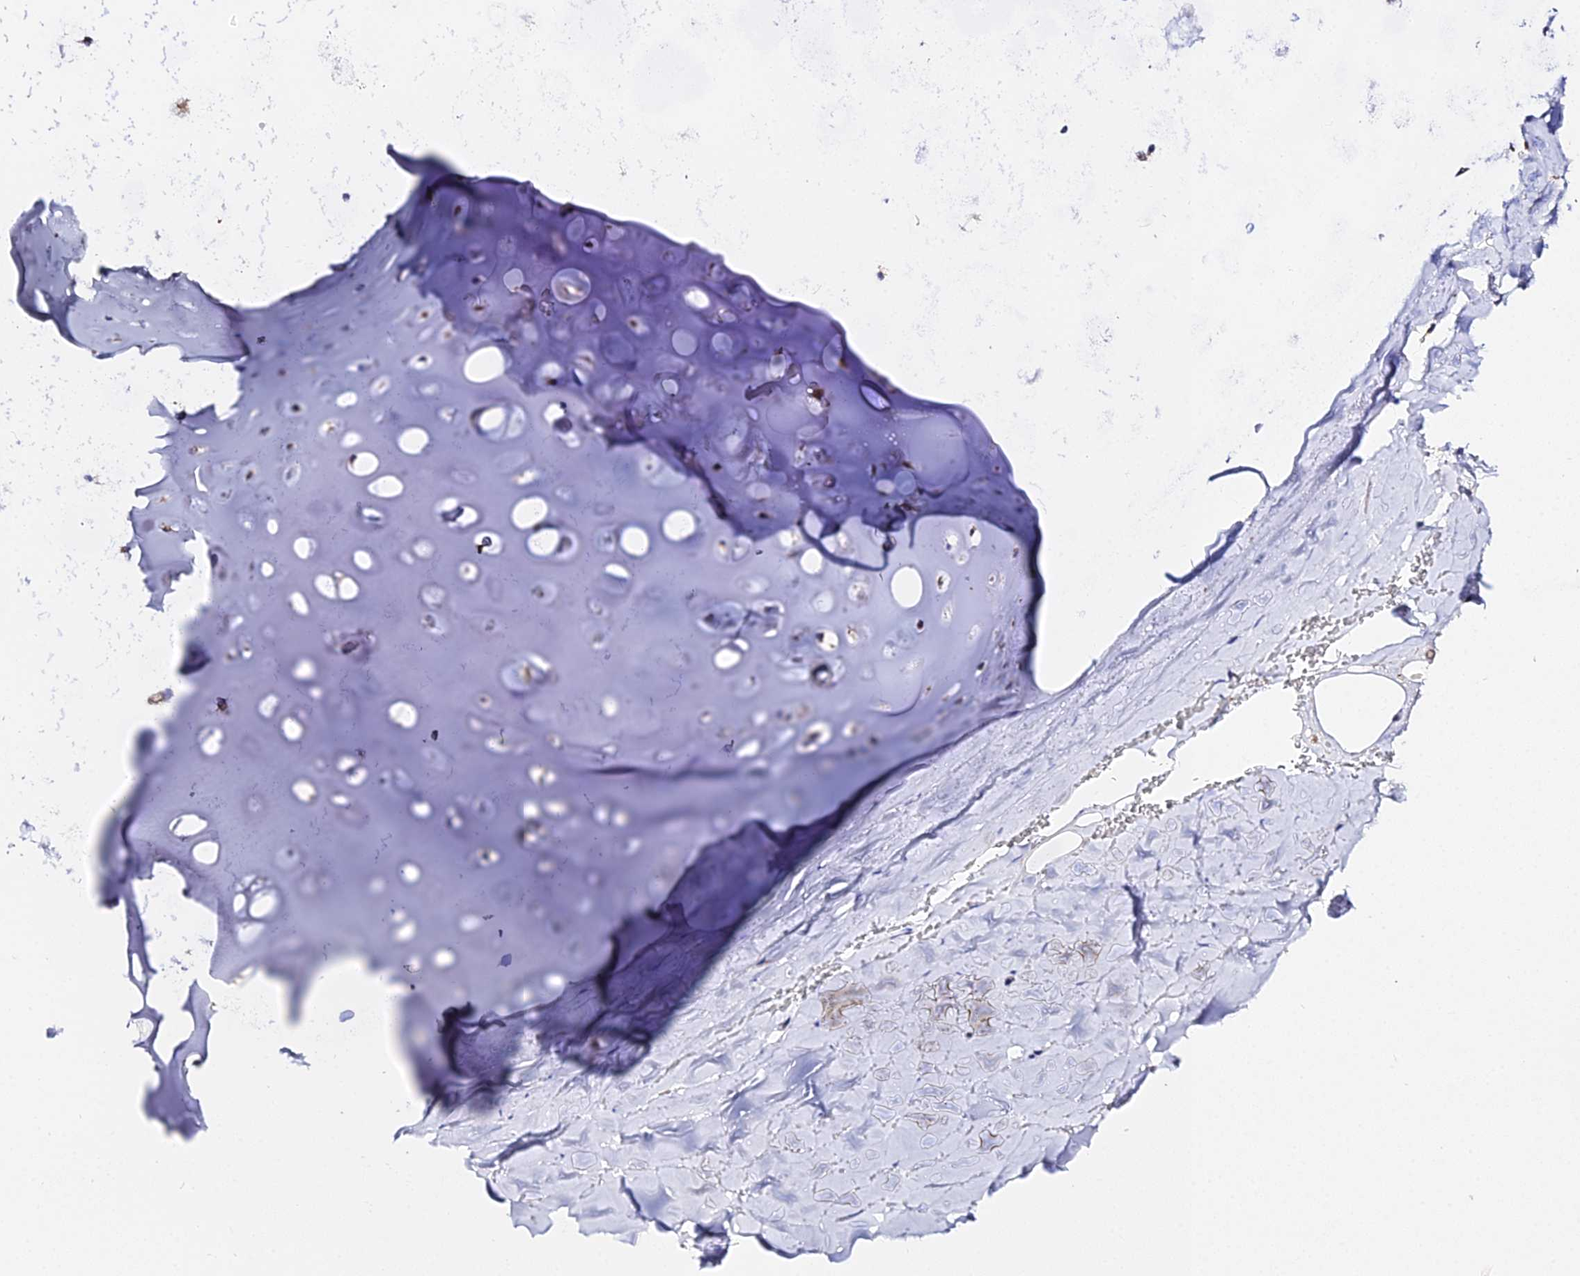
{"staining": {"intensity": "moderate", "quantity": ">75%", "location": "nuclear"}, "tissue": "adipose tissue", "cell_type": "Adipocytes", "image_type": "normal", "snomed": [{"axis": "morphology", "description": "Normal tissue, NOS"}, {"axis": "topography", "description": "Cartilage tissue"}], "caption": "The histopathology image exhibits immunohistochemical staining of benign adipose tissue. There is moderate nuclear expression is identified in approximately >75% of adipocytes.", "gene": "ZNF573", "patient": {"sex": "male", "age": 66}}